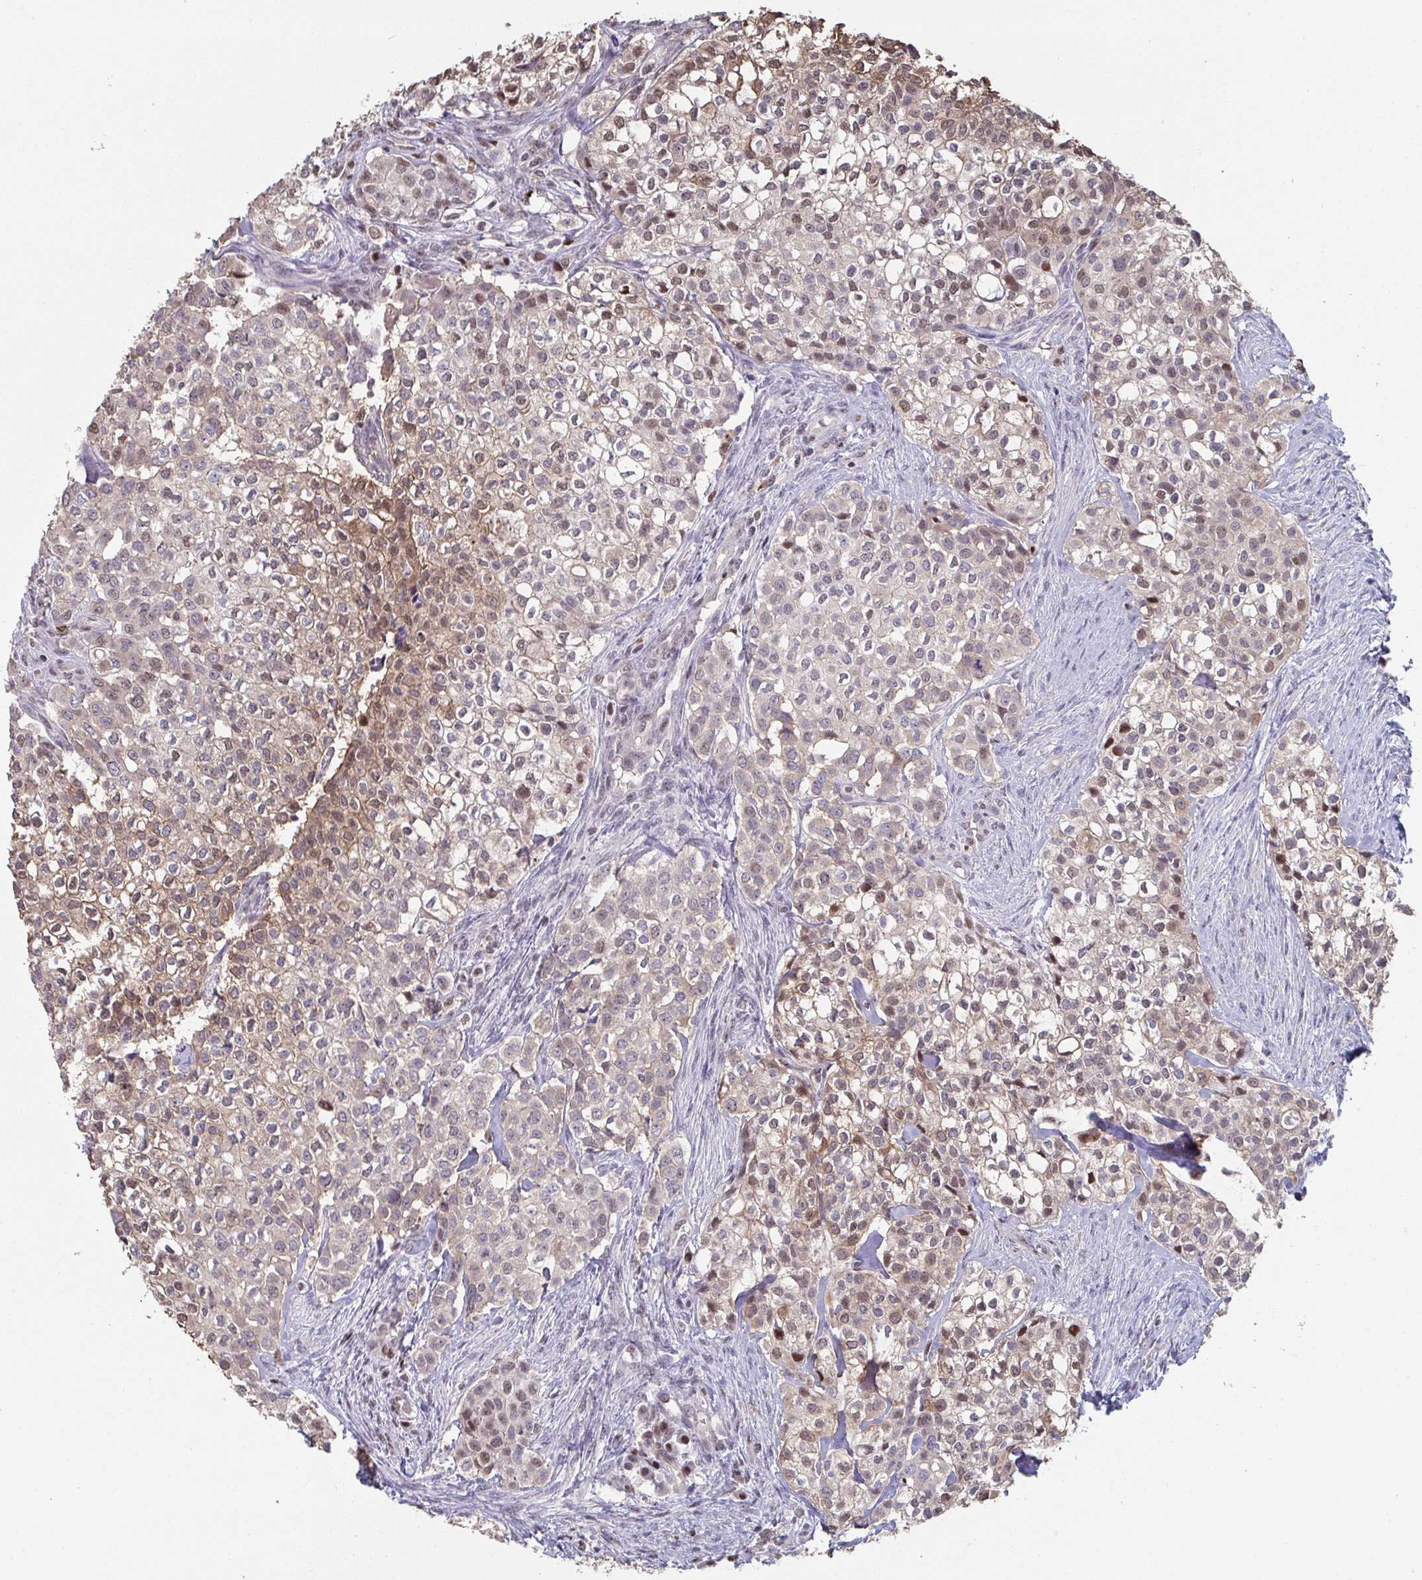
{"staining": {"intensity": "moderate", "quantity": "25%-75%", "location": "cytoplasmic/membranous,nuclear"}, "tissue": "head and neck cancer", "cell_type": "Tumor cells", "image_type": "cancer", "snomed": [{"axis": "morphology", "description": "Adenocarcinoma, NOS"}, {"axis": "topography", "description": "Head-Neck"}], "caption": "Head and neck cancer tissue exhibits moderate cytoplasmic/membranous and nuclear positivity in about 25%-75% of tumor cells, visualized by immunohistochemistry. (DAB IHC with brightfield microscopy, high magnification).", "gene": "ACD", "patient": {"sex": "male", "age": 81}}